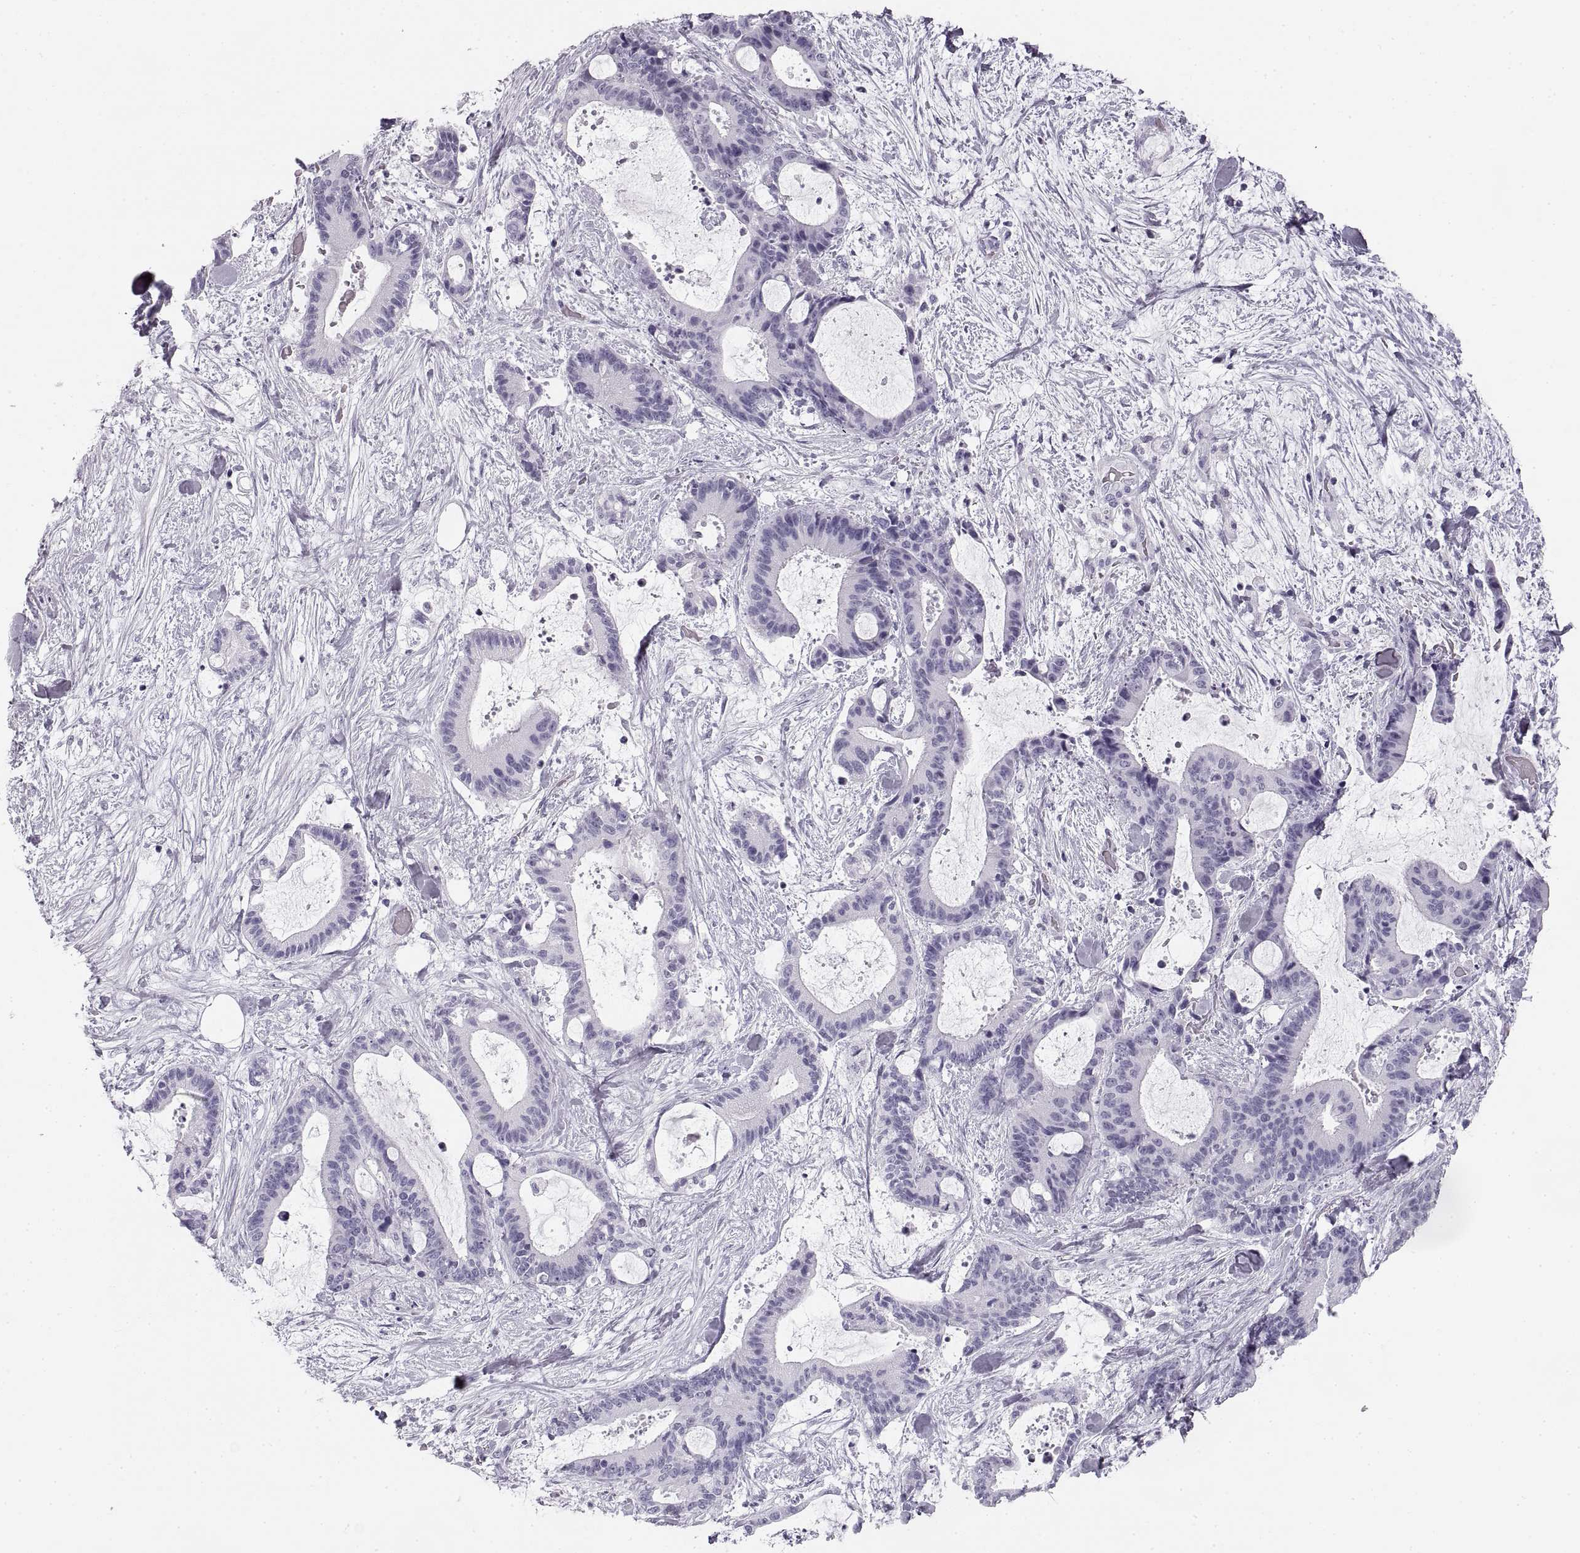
{"staining": {"intensity": "negative", "quantity": "none", "location": "none"}, "tissue": "liver cancer", "cell_type": "Tumor cells", "image_type": "cancer", "snomed": [{"axis": "morphology", "description": "Cholangiocarcinoma"}, {"axis": "topography", "description": "Liver"}], "caption": "High power microscopy micrograph of an immunohistochemistry micrograph of cholangiocarcinoma (liver), revealing no significant positivity in tumor cells. Nuclei are stained in blue.", "gene": "CRYAA", "patient": {"sex": "female", "age": 73}}